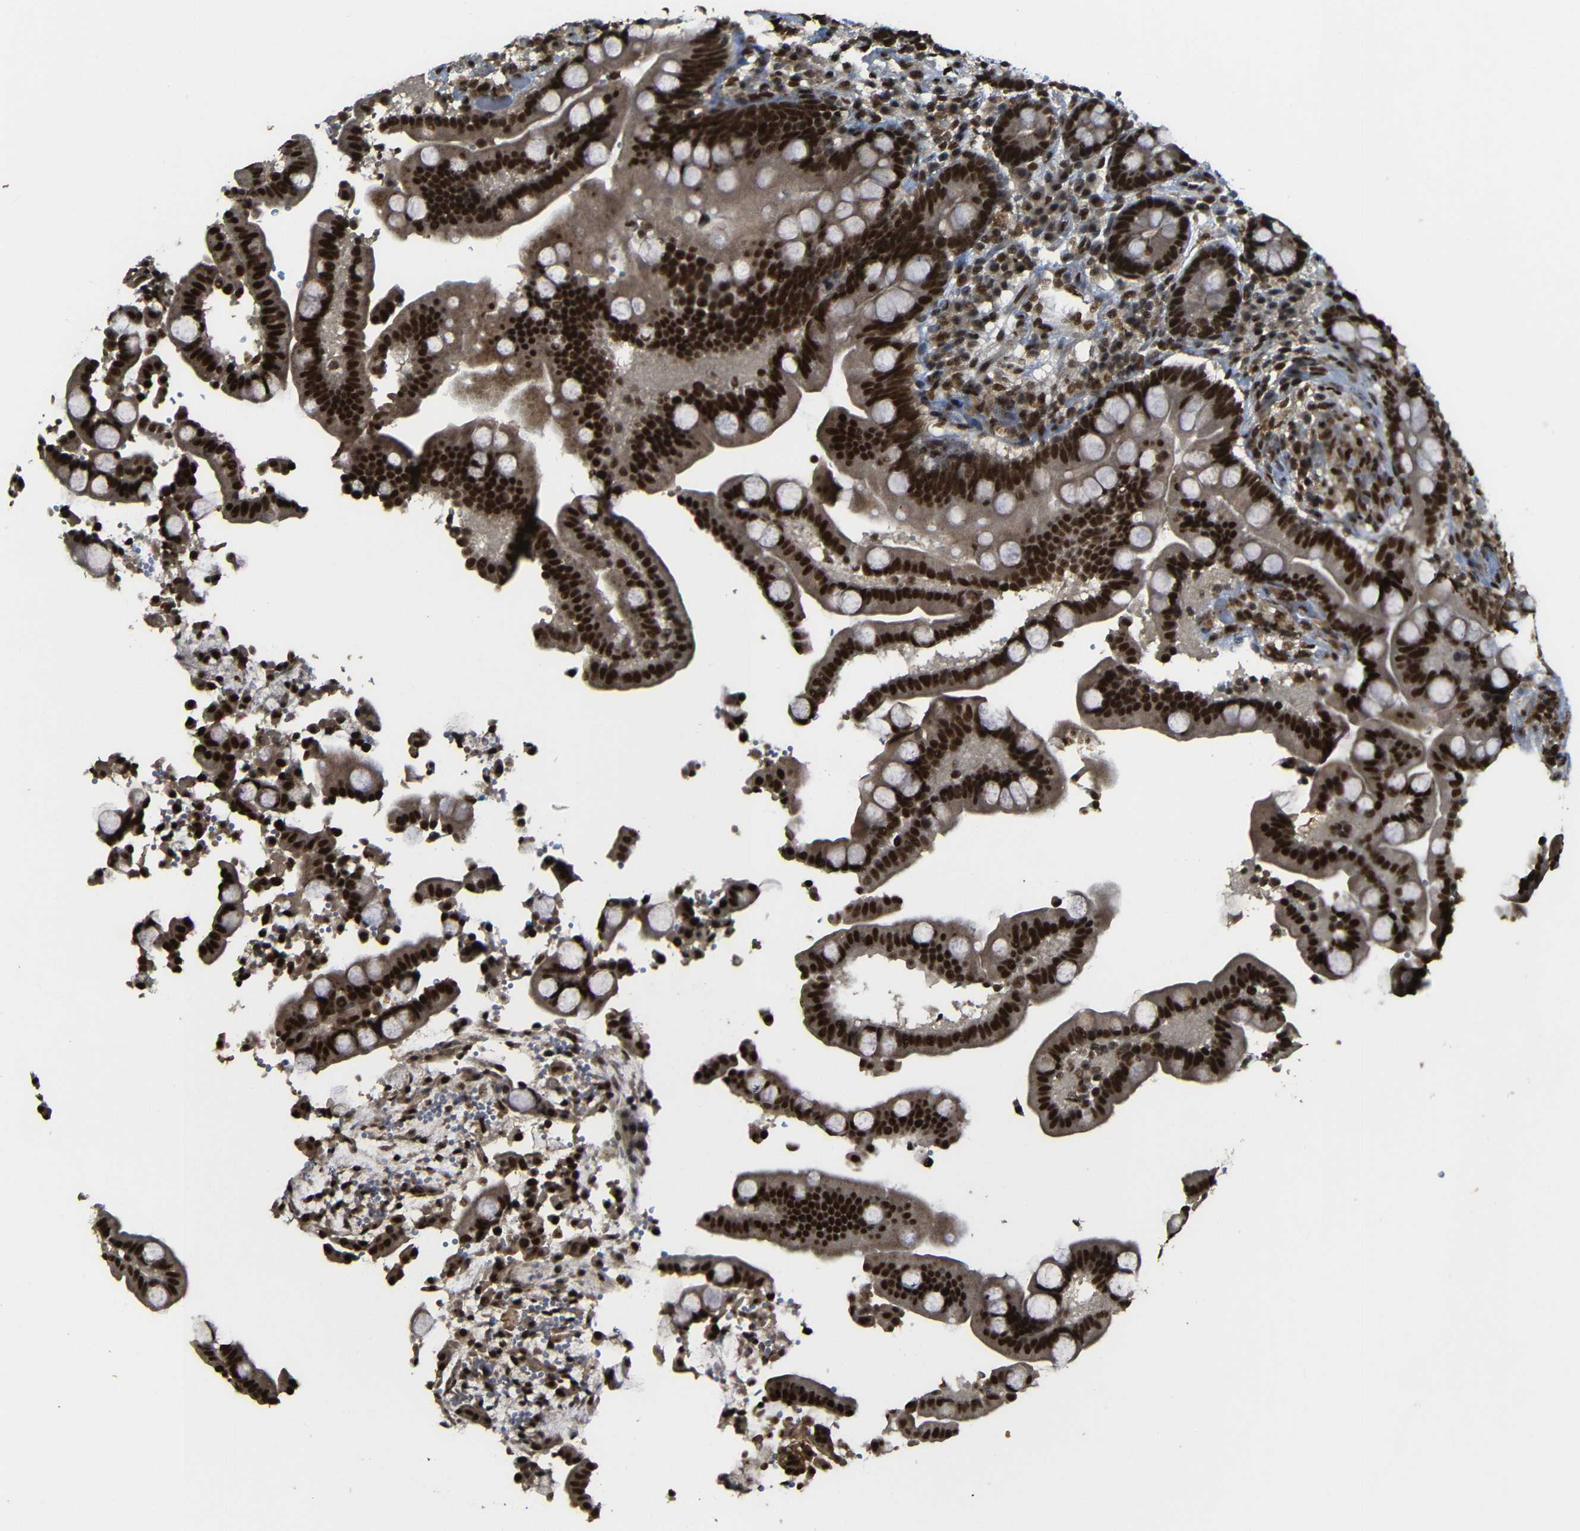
{"staining": {"intensity": "strong", "quantity": ">75%", "location": "nuclear"}, "tissue": "colon", "cell_type": "Endothelial cells", "image_type": "normal", "snomed": [{"axis": "morphology", "description": "Normal tissue, NOS"}, {"axis": "topography", "description": "Colon"}], "caption": "Protein expression analysis of unremarkable colon reveals strong nuclear positivity in approximately >75% of endothelial cells. (Brightfield microscopy of DAB IHC at high magnification).", "gene": "TCF7L2", "patient": {"sex": "male", "age": 73}}